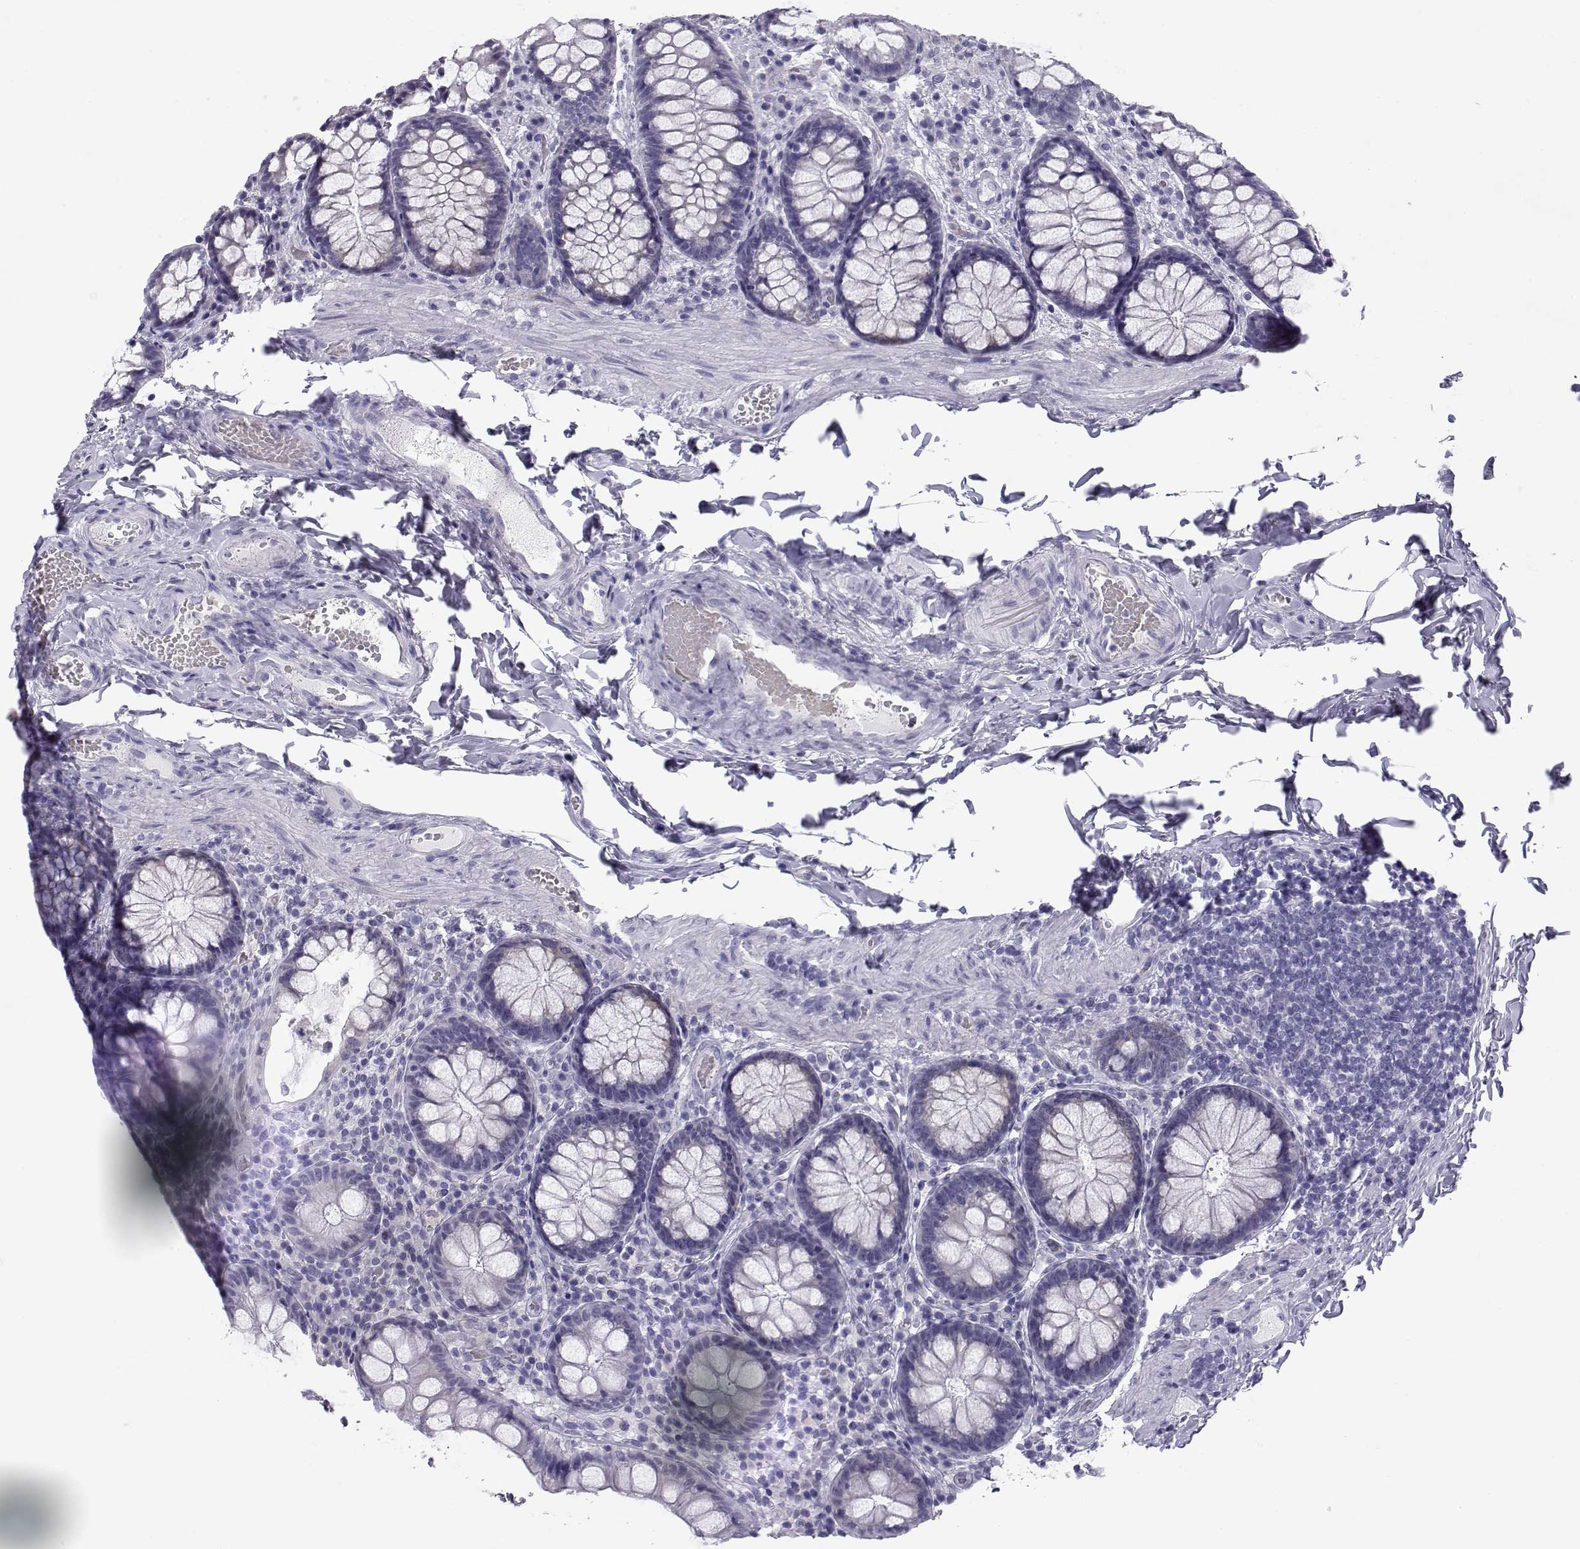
{"staining": {"intensity": "negative", "quantity": "none", "location": "none"}, "tissue": "colon", "cell_type": "Endothelial cells", "image_type": "normal", "snomed": [{"axis": "morphology", "description": "Normal tissue, NOS"}, {"axis": "topography", "description": "Colon"}], "caption": "Endothelial cells are negative for brown protein staining in benign colon. (DAB (3,3'-diaminobenzidine) immunohistochemistry, high magnification).", "gene": "RNASE12", "patient": {"sex": "female", "age": 86}}